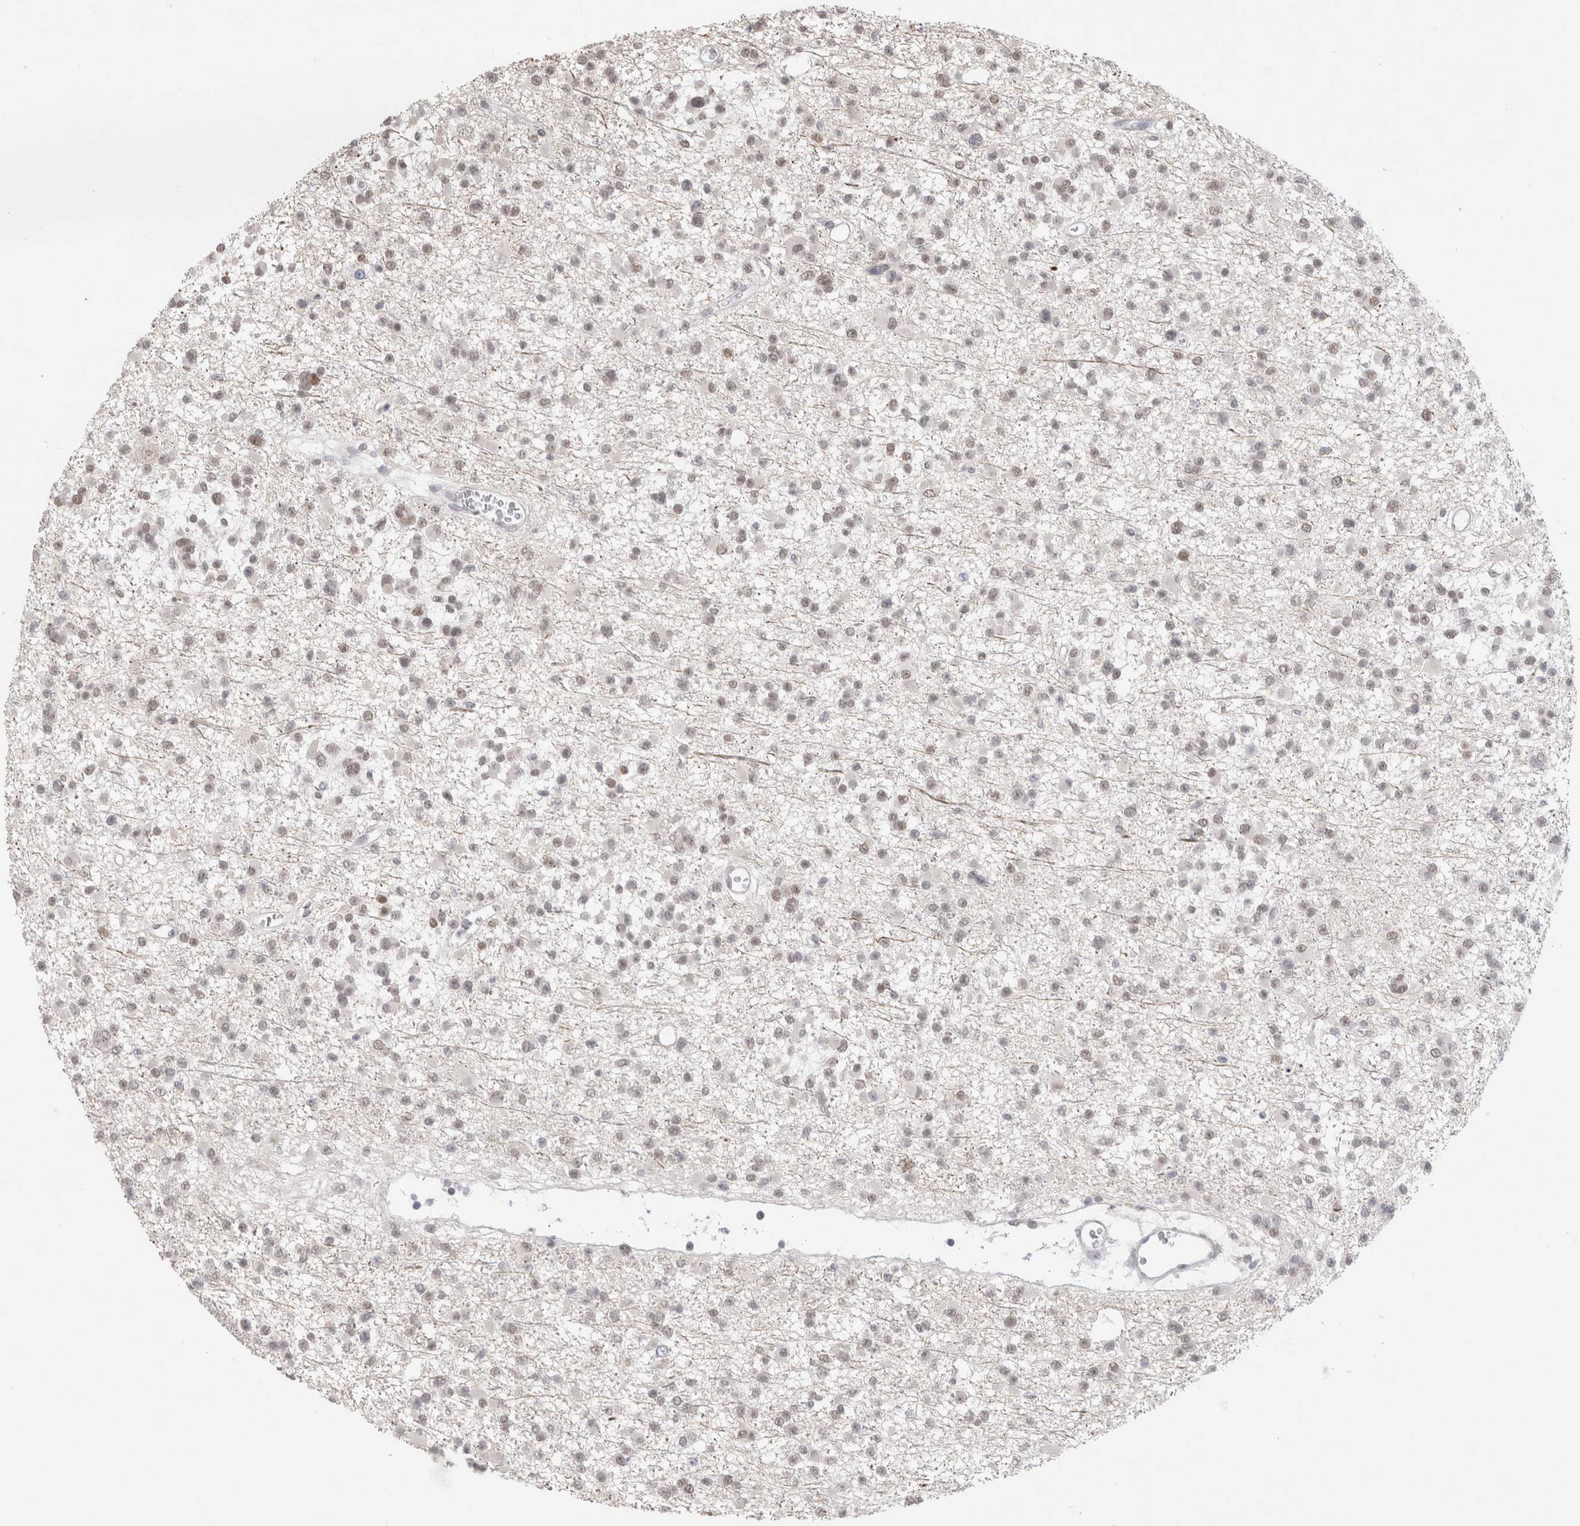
{"staining": {"intensity": "weak", "quantity": ">75%", "location": "nuclear"}, "tissue": "glioma", "cell_type": "Tumor cells", "image_type": "cancer", "snomed": [{"axis": "morphology", "description": "Glioma, malignant, Low grade"}, {"axis": "topography", "description": "Brain"}], "caption": "Glioma tissue reveals weak nuclear expression in approximately >75% of tumor cells, visualized by immunohistochemistry.", "gene": "RECQL4", "patient": {"sex": "female", "age": 22}}